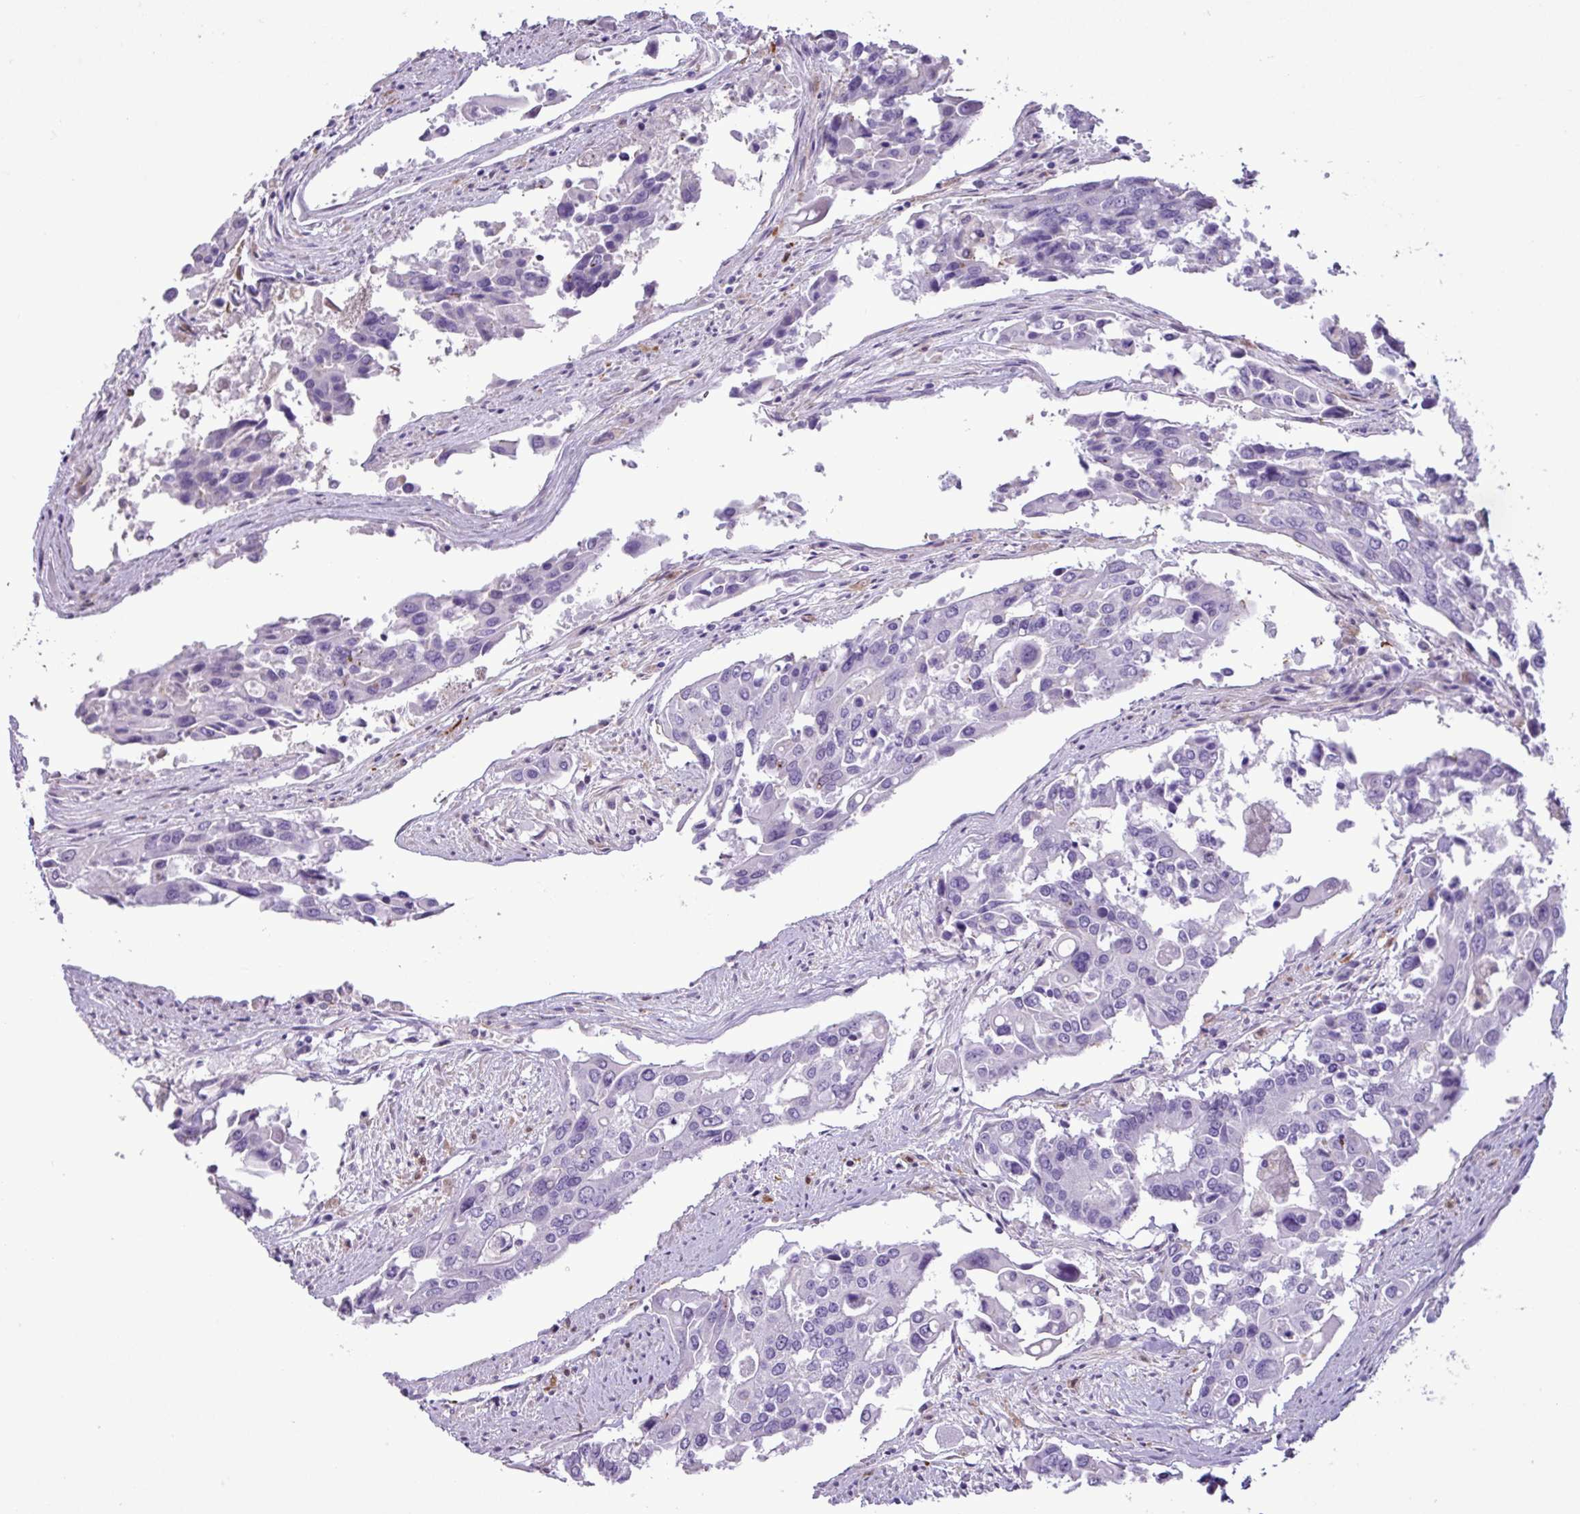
{"staining": {"intensity": "negative", "quantity": "none", "location": "none"}, "tissue": "colorectal cancer", "cell_type": "Tumor cells", "image_type": "cancer", "snomed": [{"axis": "morphology", "description": "Adenocarcinoma, NOS"}, {"axis": "topography", "description": "Colon"}], "caption": "Colorectal cancer was stained to show a protein in brown. There is no significant staining in tumor cells.", "gene": "TMEM200C", "patient": {"sex": "male", "age": 77}}